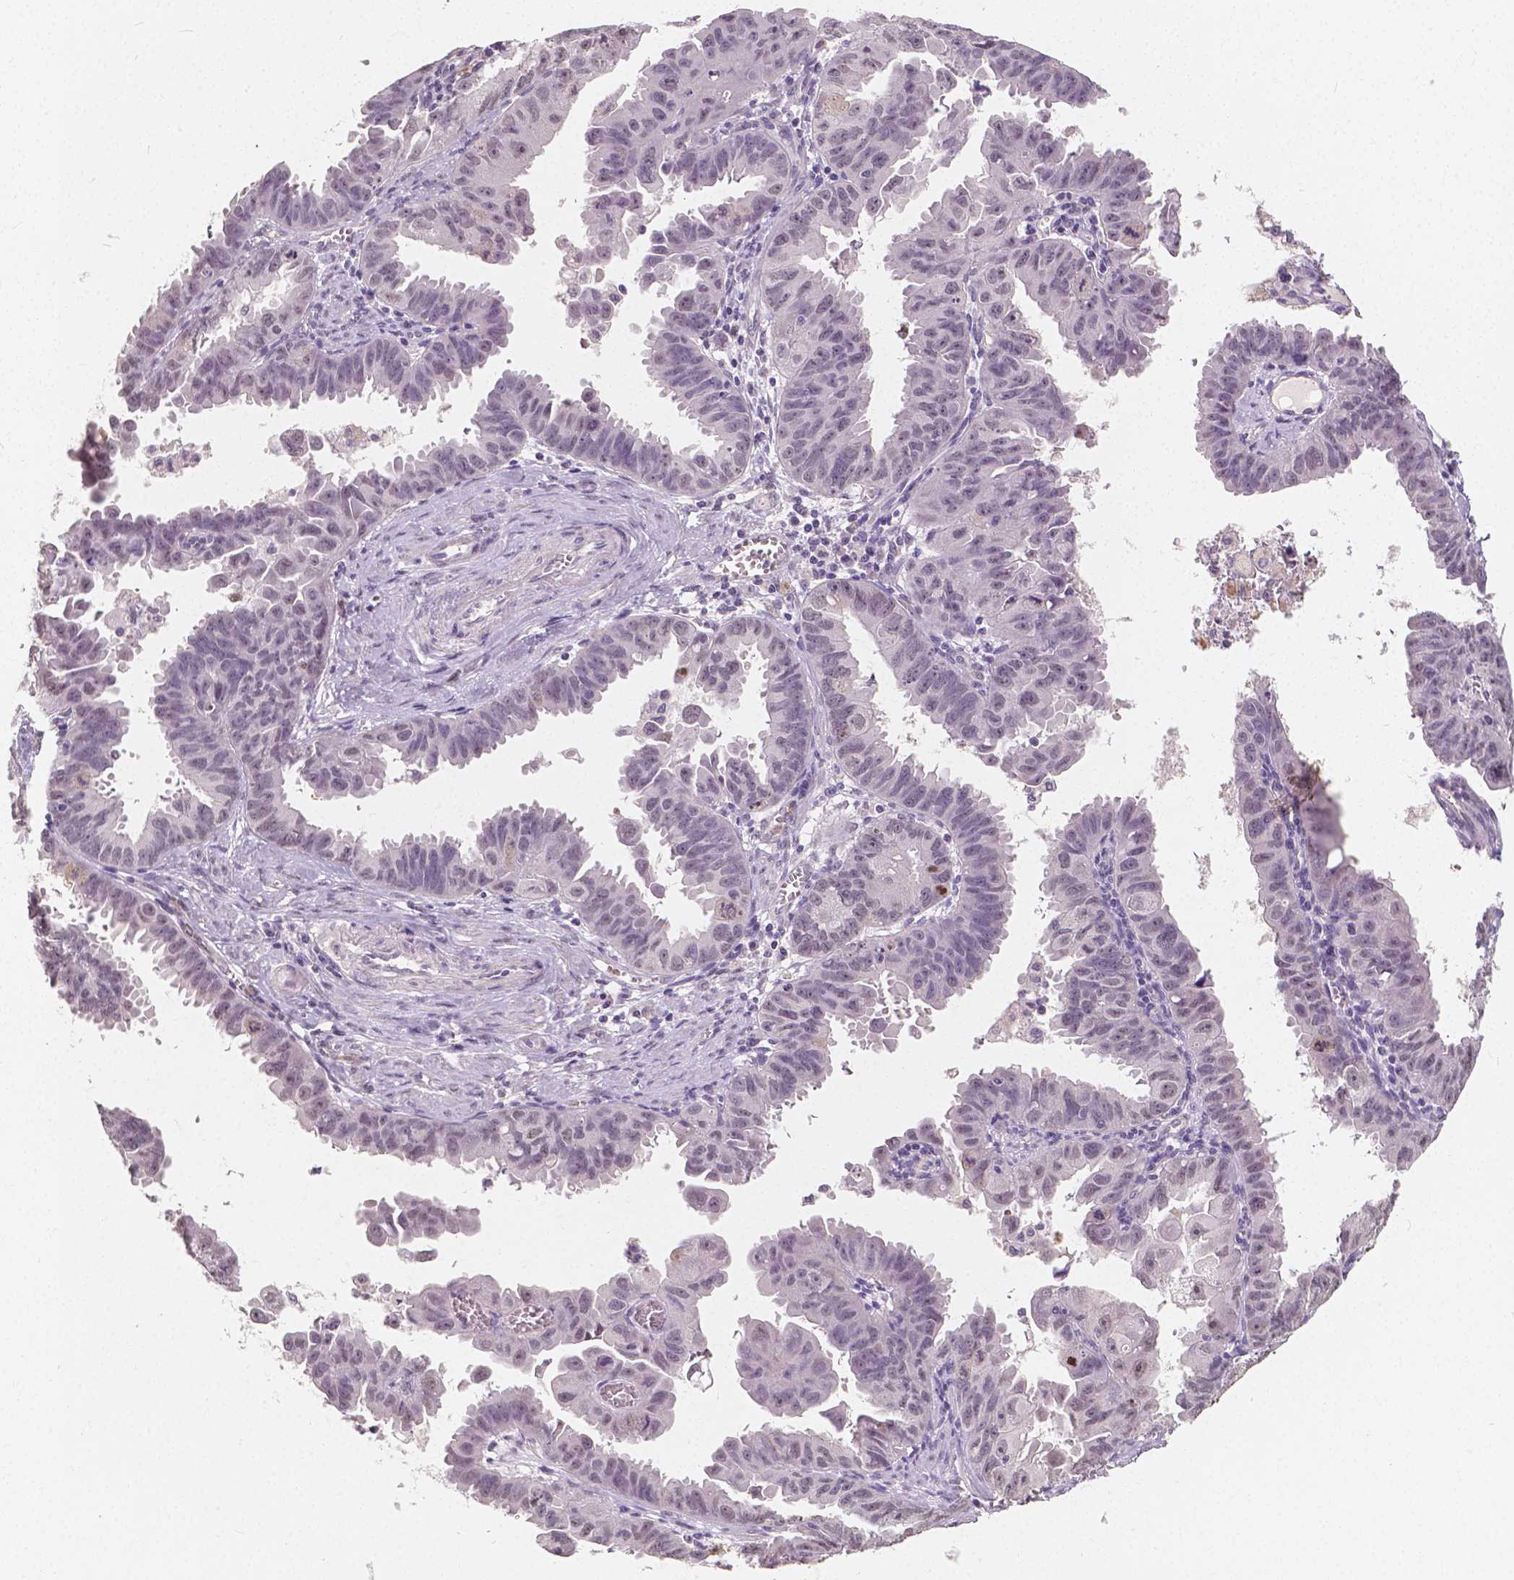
{"staining": {"intensity": "weak", "quantity": "25%-75%", "location": "nuclear"}, "tissue": "ovarian cancer", "cell_type": "Tumor cells", "image_type": "cancer", "snomed": [{"axis": "morphology", "description": "Carcinoma, endometroid"}, {"axis": "topography", "description": "Ovary"}], "caption": "High-magnification brightfield microscopy of ovarian cancer stained with DAB (brown) and counterstained with hematoxylin (blue). tumor cells exhibit weak nuclear expression is appreciated in about25%-75% of cells. The protein is shown in brown color, while the nuclei are stained blue.", "gene": "NOLC1", "patient": {"sex": "female", "age": 85}}